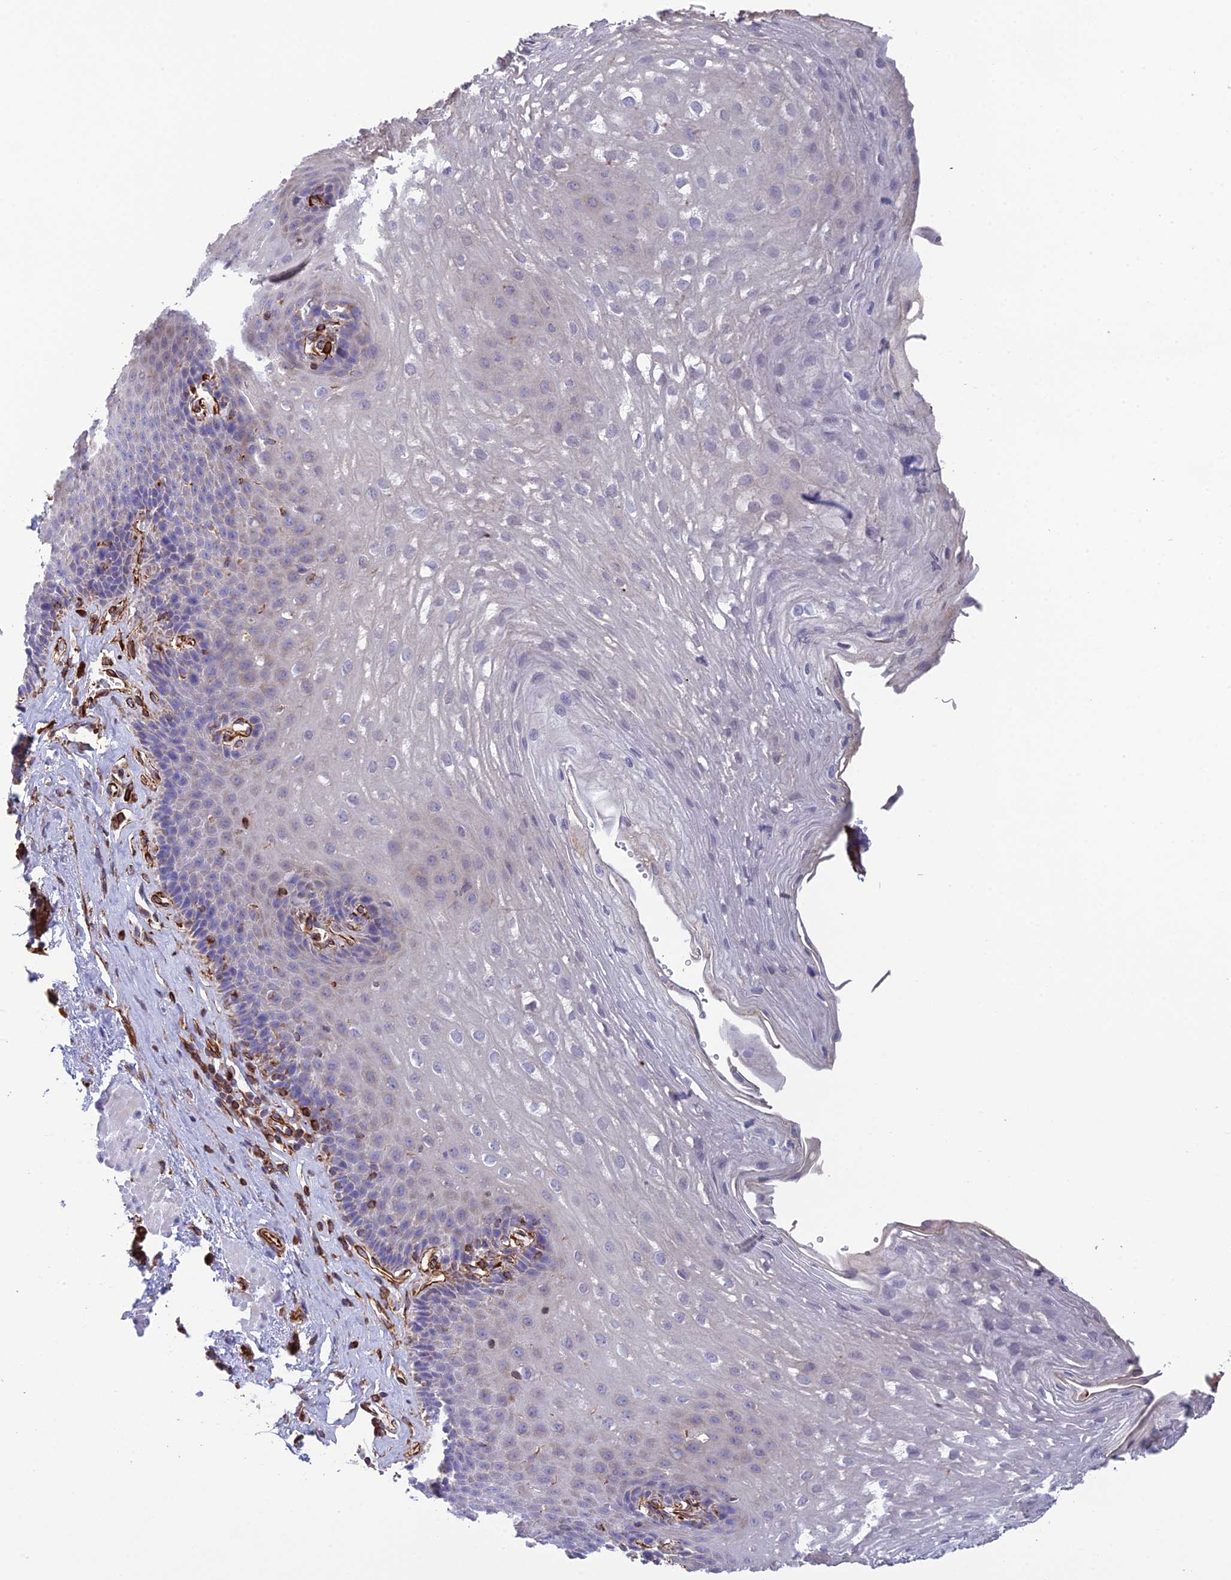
{"staining": {"intensity": "negative", "quantity": "none", "location": "none"}, "tissue": "esophagus", "cell_type": "Squamous epithelial cells", "image_type": "normal", "snomed": [{"axis": "morphology", "description": "Normal tissue, NOS"}, {"axis": "topography", "description": "Esophagus"}], "caption": "Human esophagus stained for a protein using immunohistochemistry (IHC) shows no staining in squamous epithelial cells.", "gene": "FBXL20", "patient": {"sex": "female", "age": 66}}